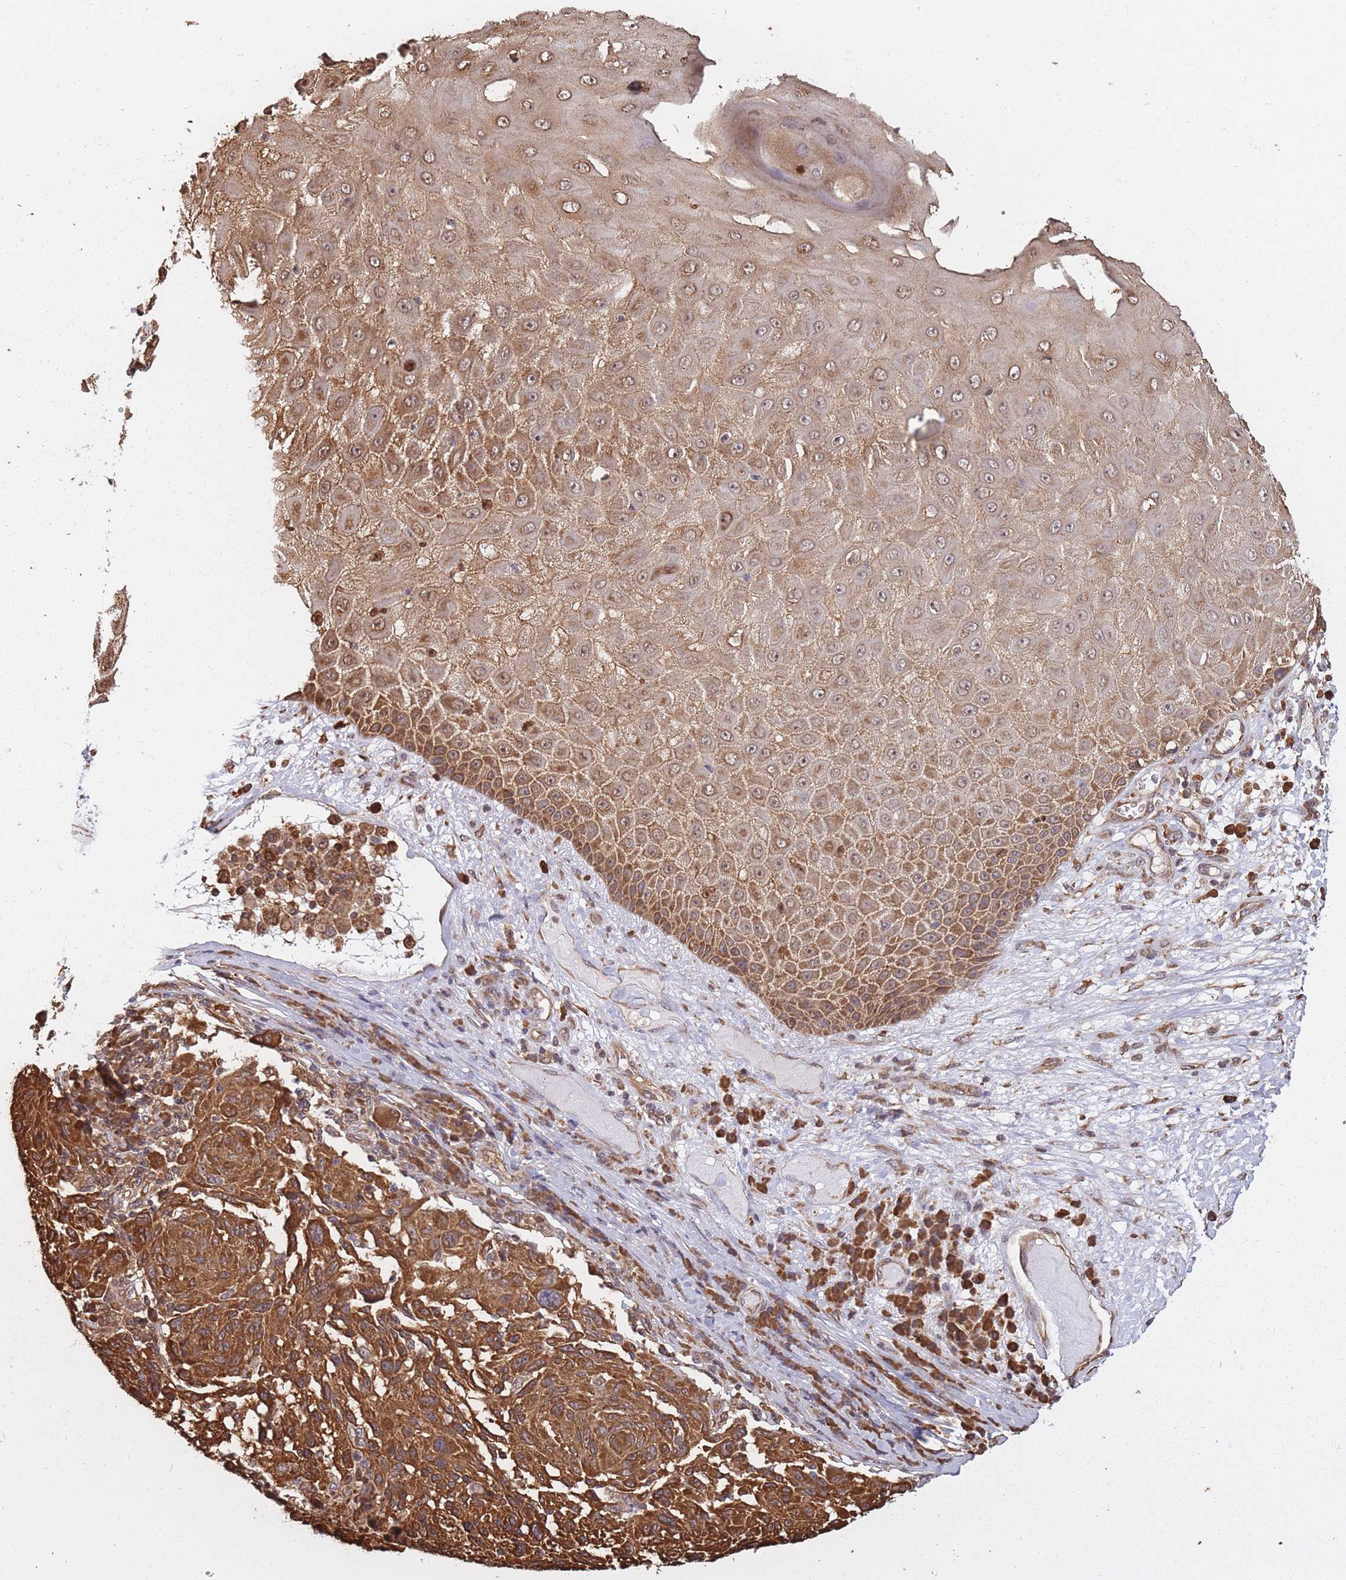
{"staining": {"intensity": "strong", "quantity": ">75%", "location": "cytoplasmic/membranous"}, "tissue": "melanoma", "cell_type": "Tumor cells", "image_type": "cancer", "snomed": [{"axis": "morphology", "description": "Malignant melanoma, NOS"}, {"axis": "topography", "description": "Skin"}], "caption": "Protein expression analysis of human melanoma reveals strong cytoplasmic/membranous expression in approximately >75% of tumor cells.", "gene": "ARL13B", "patient": {"sex": "male", "age": 53}}